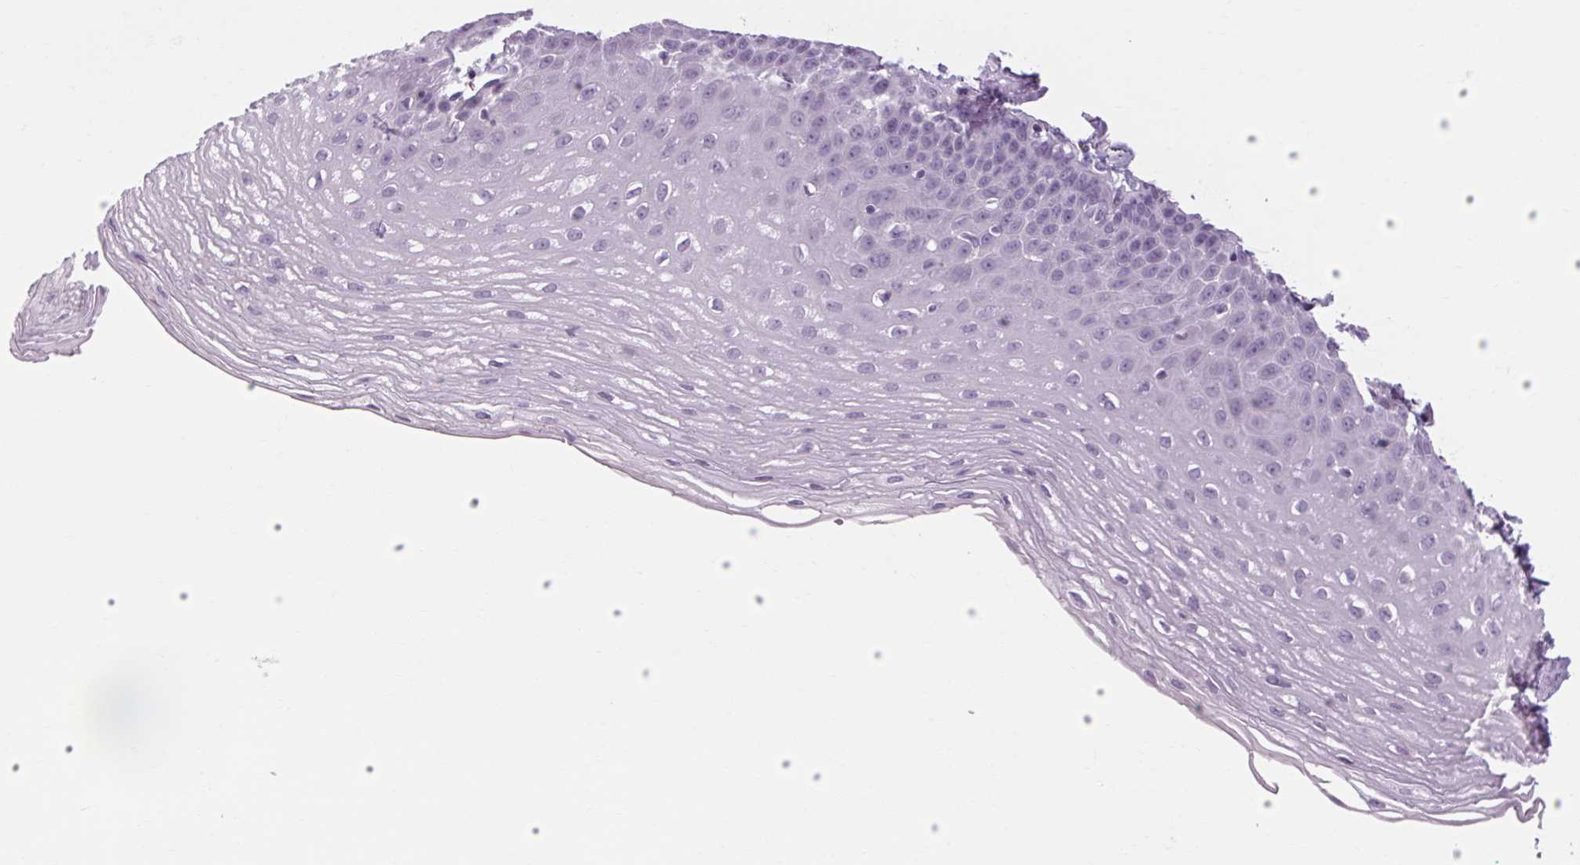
{"staining": {"intensity": "negative", "quantity": "none", "location": "none"}, "tissue": "esophagus", "cell_type": "Squamous epithelial cells", "image_type": "normal", "snomed": [{"axis": "morphology", "description": "Normal tissue, NOS"}, {"axis": "topography", "description": "Esophagus"}], "caption": "The immunohistochemistry (IHC) micrograph has no significant staining in squamous epithelial cells of esophagus.", "gene": "POMC", "patient": {"sex": "female", "age": 81}}